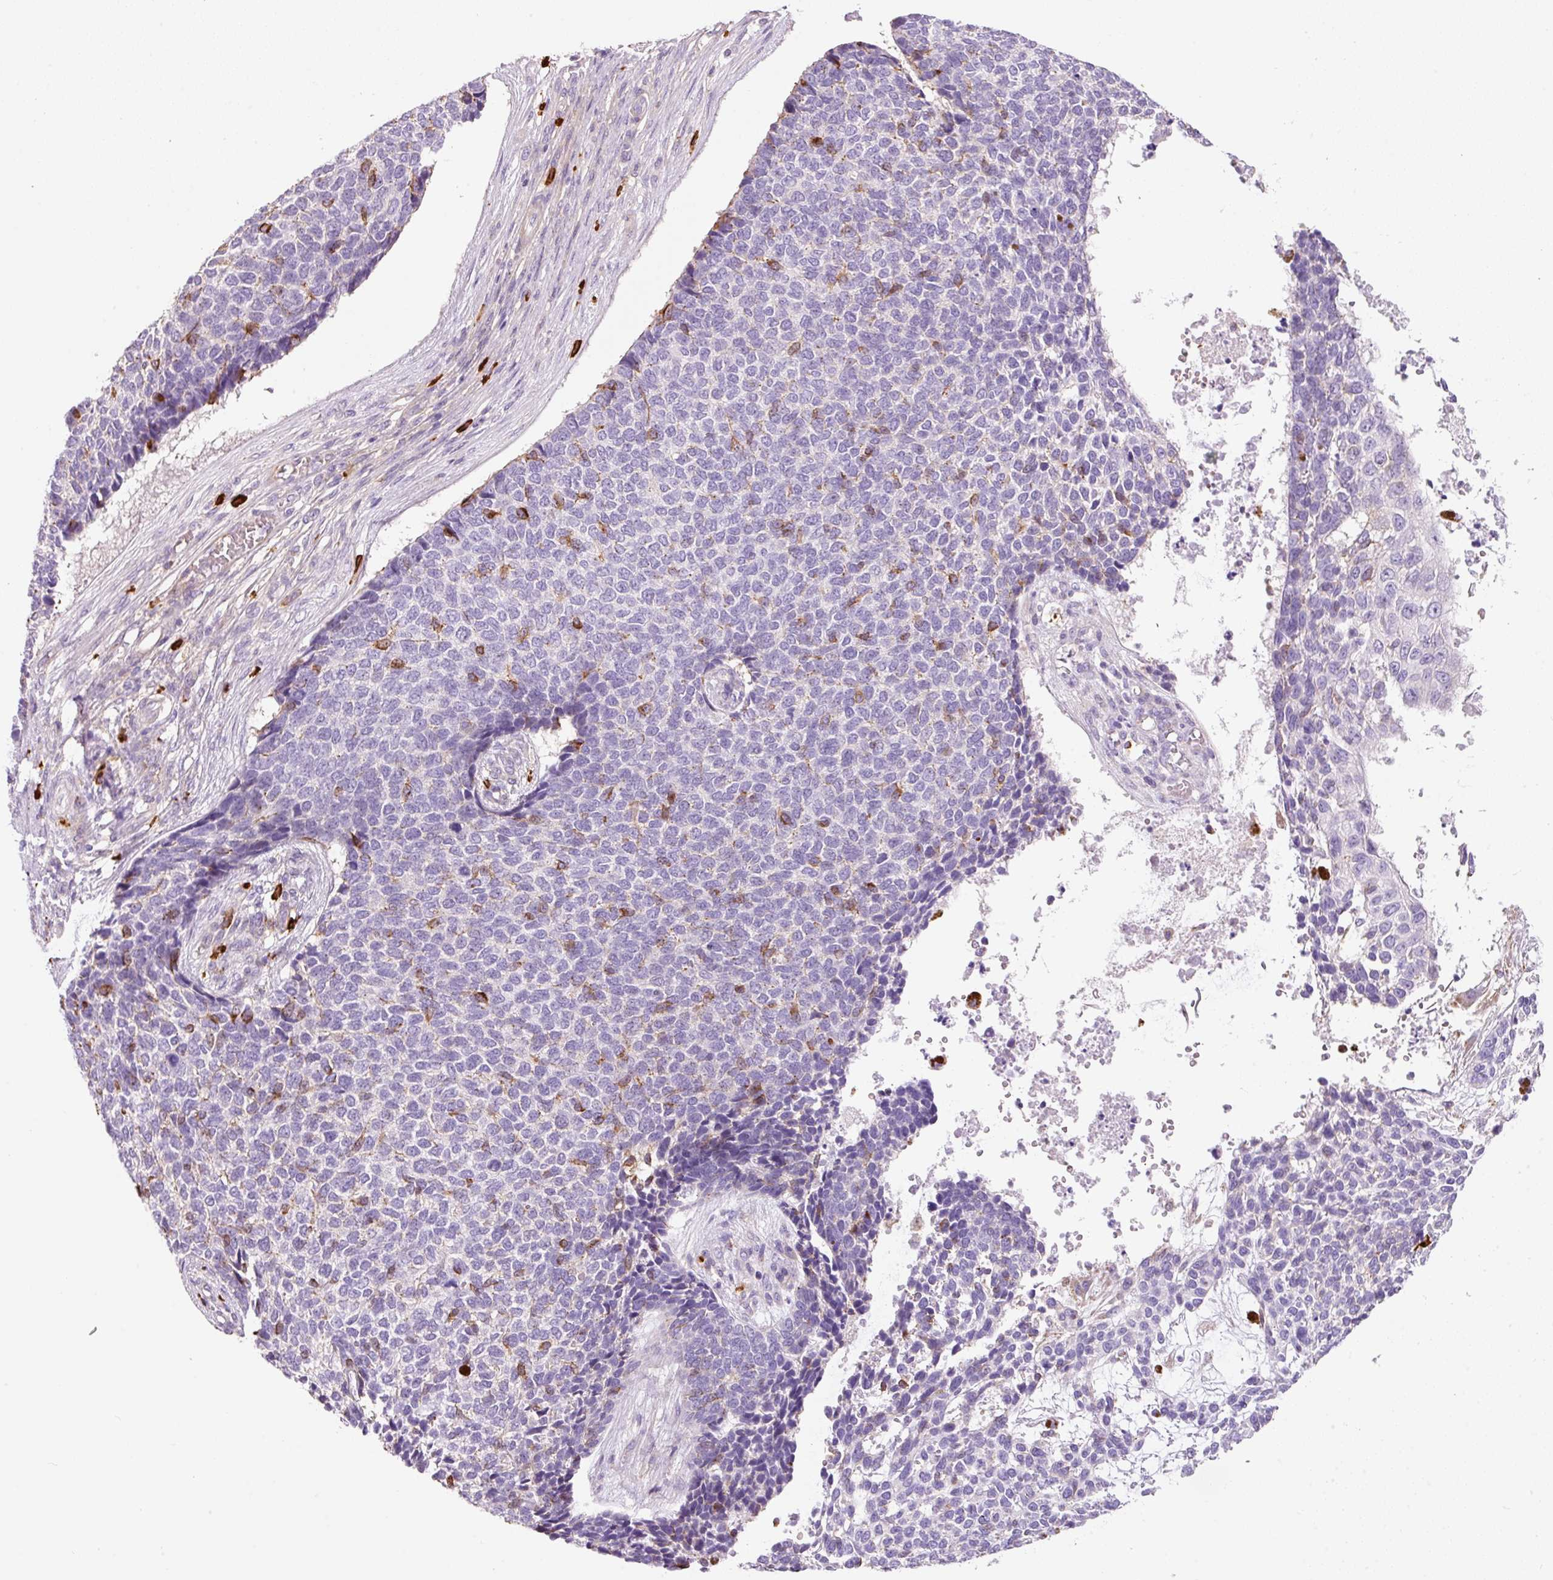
{"staining": {"intensity": "negative", "quantity": "none", "location": "none"}, "tissue": "skin cancer", "cell_type": "Tumor cells", "image_type": "cancer", "snomed": [{"axis": "morphology", "description": "Basal cell carcinoma"}, {"axis": "topography", "description": "Skin"}], "caption": "Skin cancer was stained to show a protein in brown. There is no significant positivity in tumor cells.", "gene": "TMC8", "patient": {"sex": "female", "age": 84}}